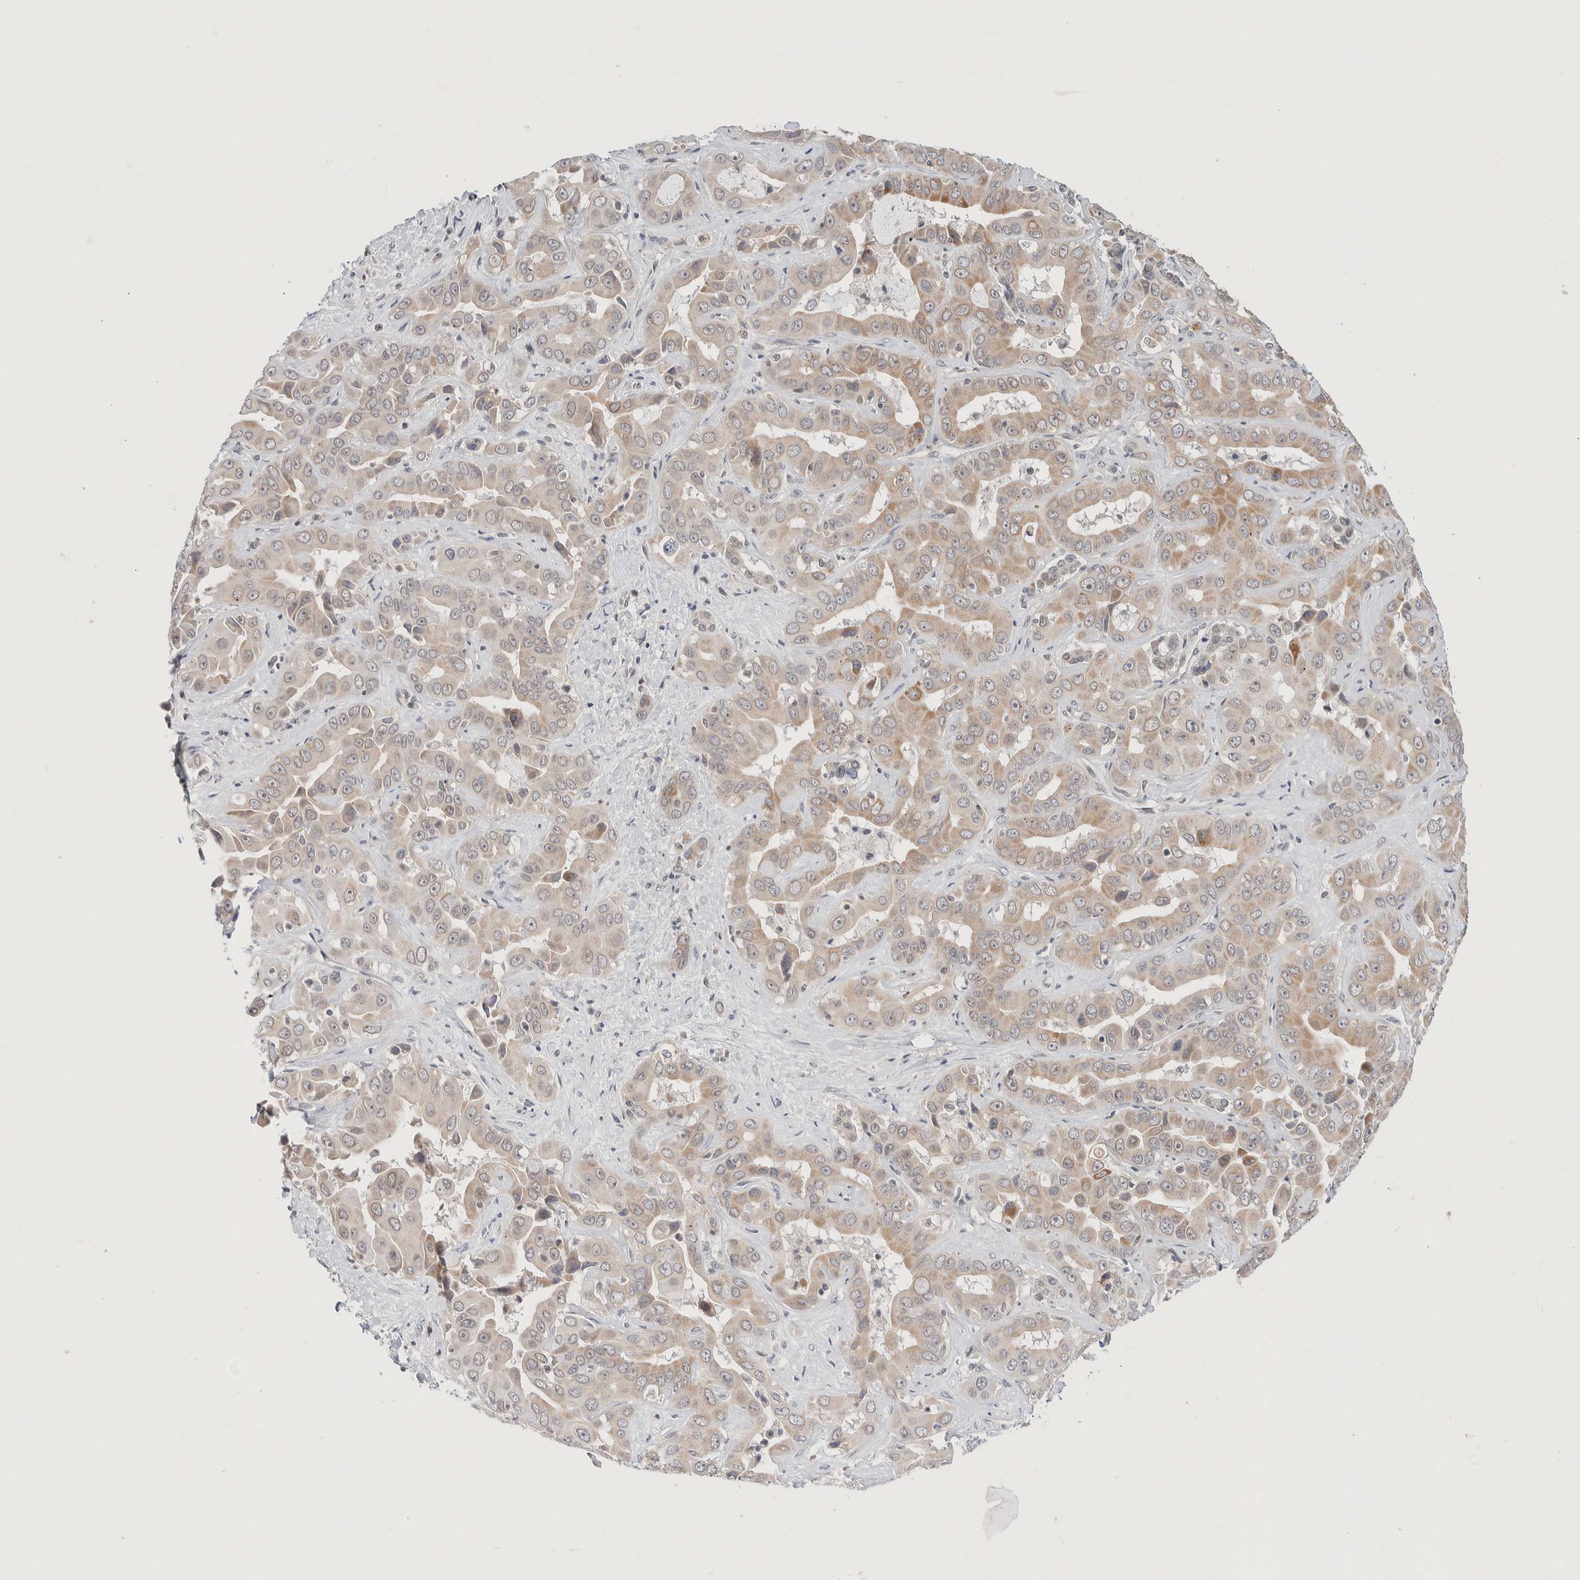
{"staining": {"intensity": "weak", "quantity": ">75%", "location": "cytoplasmic/membranous"}, "tissue": "liver cancer", "cell_type": "Tumor cells", "image_type": "cancer", "snomed": [{"axis": "morphology", "description": "Cholangiocarcinoma"}, {"axis": "topography", "description": "Liver"}], "caption": "Liver cancer stained for a protein displays weak cytoplasmic/membranous positivity in tumor cells.", "gene": "CRAT", "patient": {"sex": "female", "age": 52}}